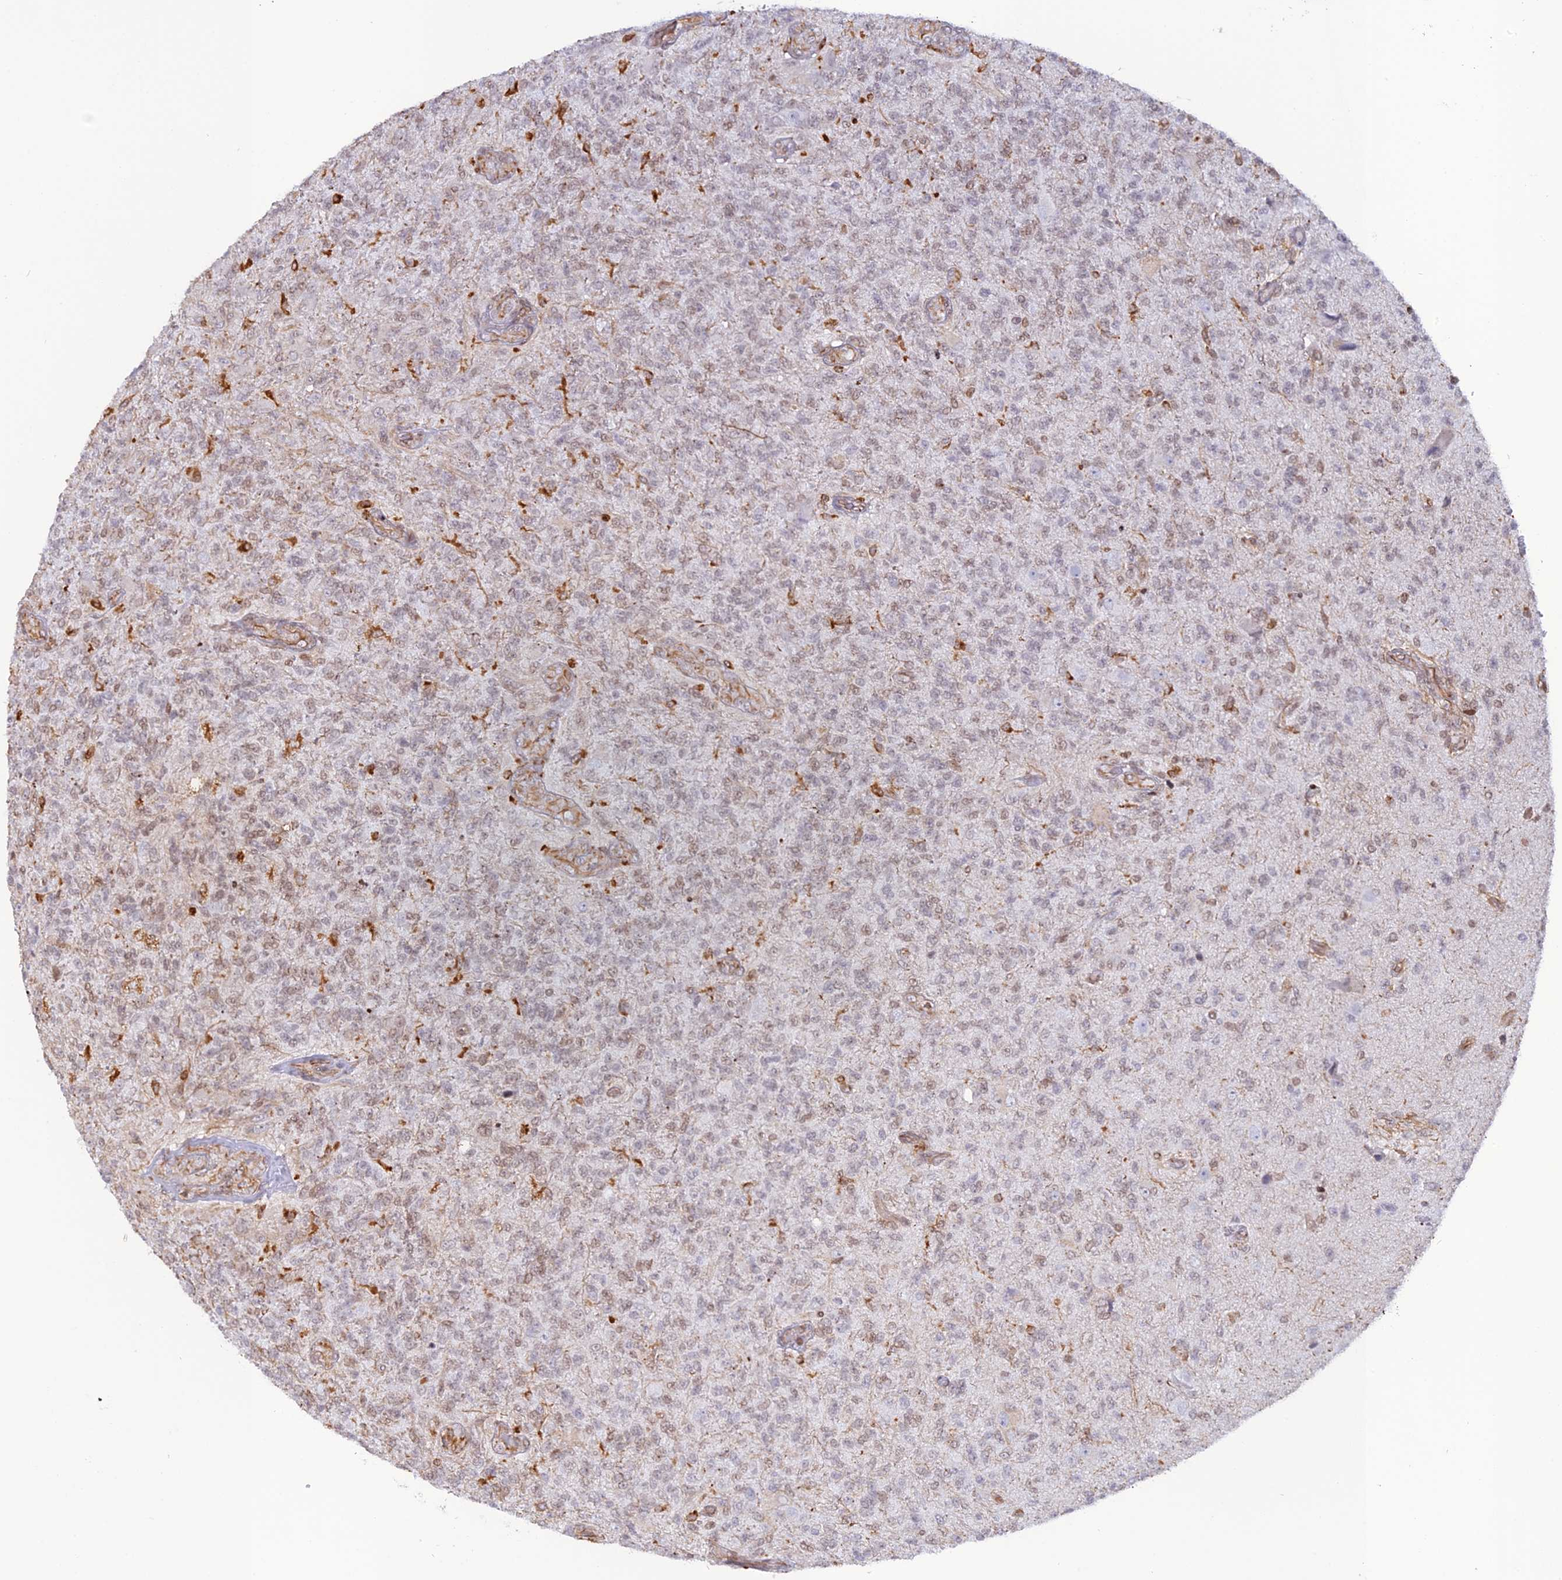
{"staining": {"intensity": "weak", "quantity": "<25%", "location": "nuclear"}, "tissue": "glioma", "cell_type": "Tumor cells", "image_type": "cancer", "snomed": [{"axis": "morphology", "description": "Glioma, malignant, High grade"}, {"axis": "topography", "description": "Brain"}], "caption": "IHC micrograph of neoplastic tissue: human high-grade glioma (malignant) stained with DAB (3,3'-diaminobenzidine) displays no significant protein expression in tumor cells.", "gene": "APOBR", "patient": {"sex": "male", "age": 56}}